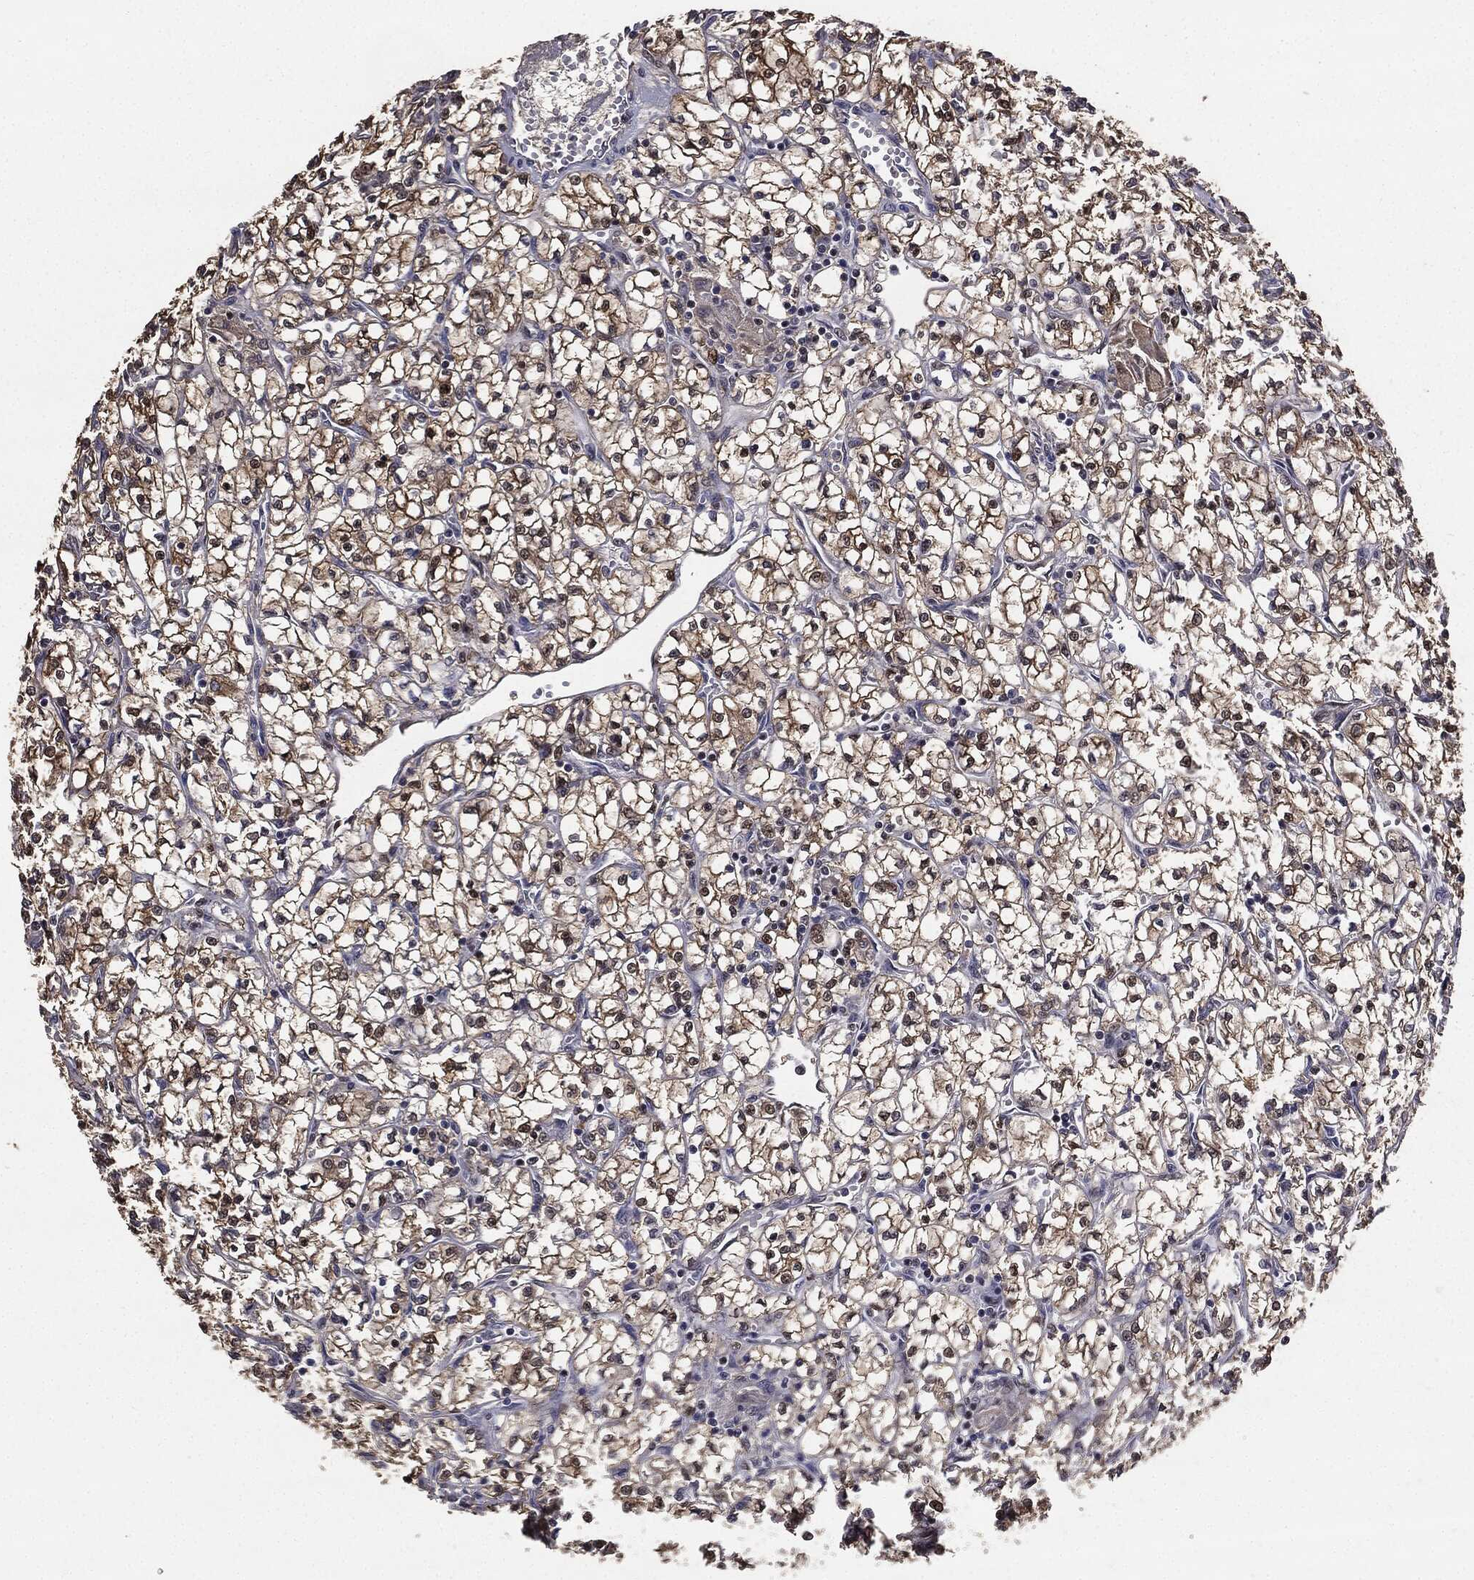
{"staining": {"intensity": "moderate", "quantity": ">75%", "location": "cytoplasmic/membranous"}, "tissue": "renal cancer", "cell_type": "Tumor cells", "image_type": "cancer", "snomed": [{"axis": "morphology", "description": "Adenocarcinoma, NOS"}, {"axis": "topography", "description": "Kidney"}], "caption": "Moderate cytoplasmic/membranous staining for a protein is appreciated in about >75% of tumor cells of renal cancer (adenocarcinoma) using immunohistochemistry (IHC).", "gene": "JUN", "patient": {"sex": "female", "age": 64}}